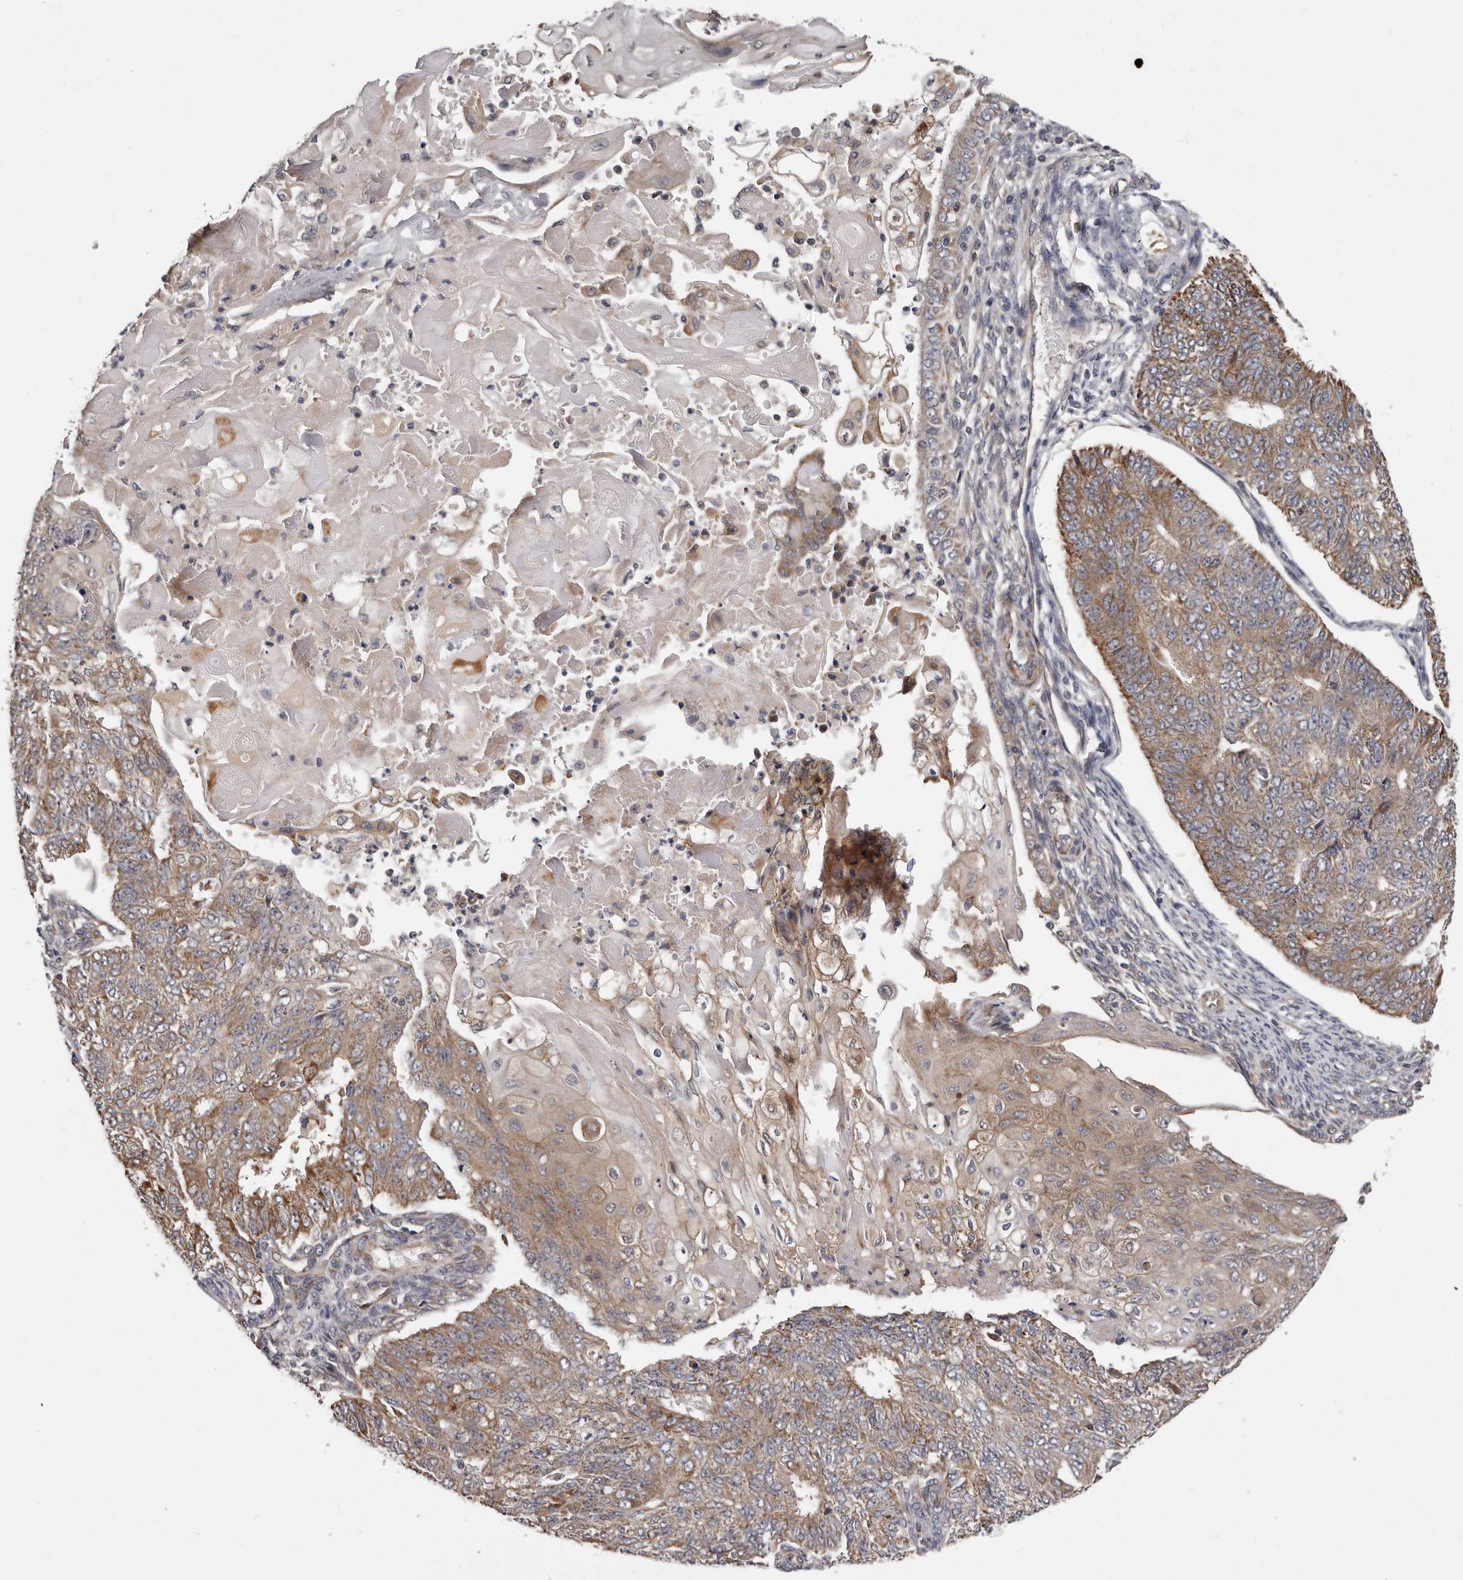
{"staining": {"intensity": "moderate", "quantity": ">75%", "location": "cytoplasmic/membranous"}, "tissue": "endometrial cancer", "cell_type": "Tumor cells", "image_type": "cancer", "snomed": [{"axis": "morphology", "description": "Adenocarcinoma, NOS"}, {"axis": "topography", "description": "Endometrium"}], "caption": "Immunohistochemistry (IHC) staining of adenocarcinoma (endometrial), which demonstrates medium levels of moderate cytoplasmic/membranous positivity in approximately >75% of tumor cells indicating moderate cytoplasmic/membranous protein positivity. The staining was performed using DAB (brown) for protein detection and nuclei were counterstained in hematoxylin (blue).", "gene": "VPS37A", "patient": {"sex": "female", "age": 32}}